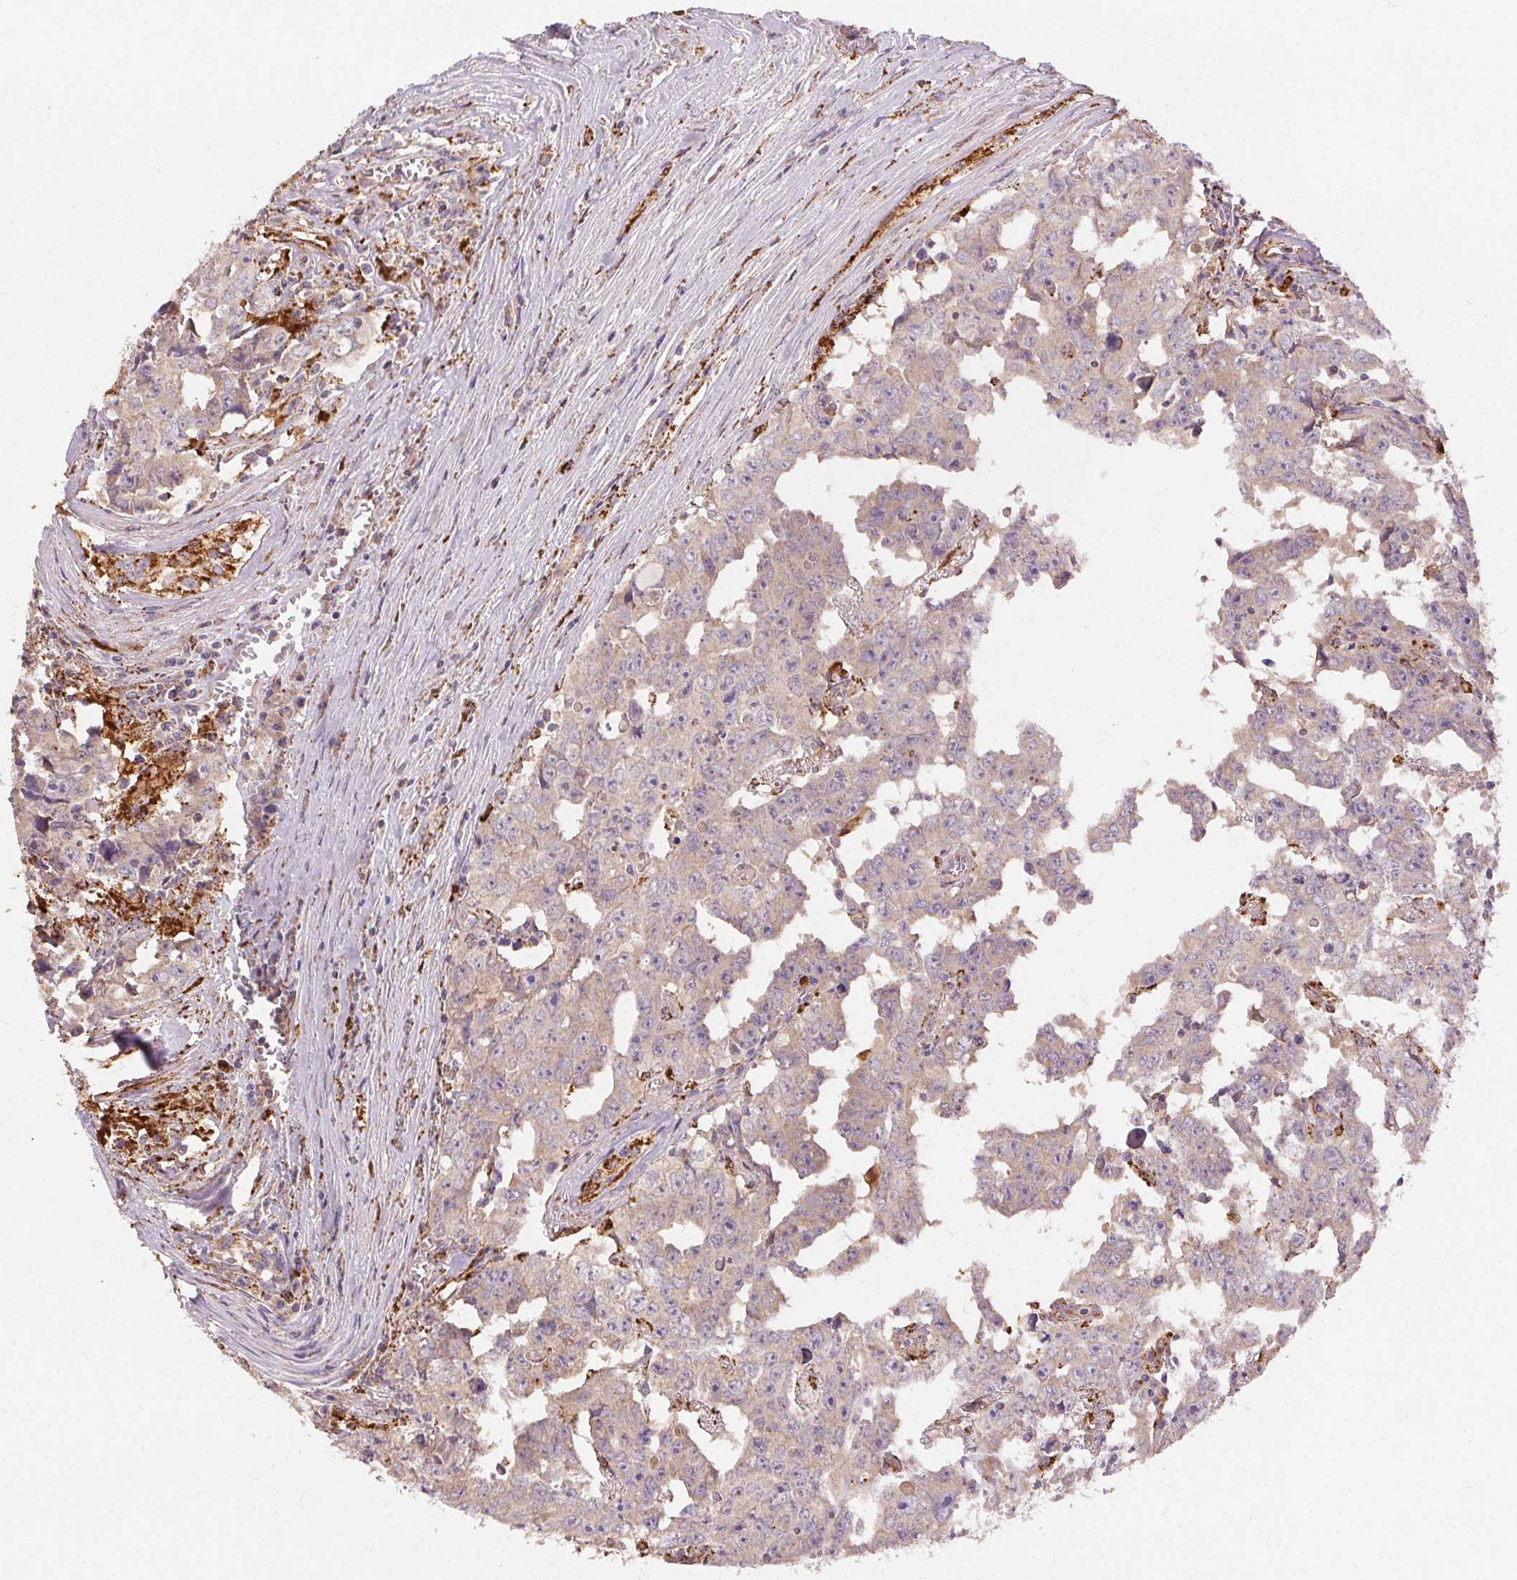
{"staining": {"intensity": "negative", "quantity": "none", "location": "none"}, "tissue": "testis cancer", "cell_type": "Tumor cells", "image_type": "cancer", "snomed": [{"axis": "morphology", "description": "Carcinoma, Embryonal, NOS"}, {"axis": "topography", "description": "Testis"}], "caption": "The micrograph shows no significant expression in tumor cells of embryonal carcinoma (testis).", "gene": "FNBP1L", "patient": {"sex": "male", "age": 22}}